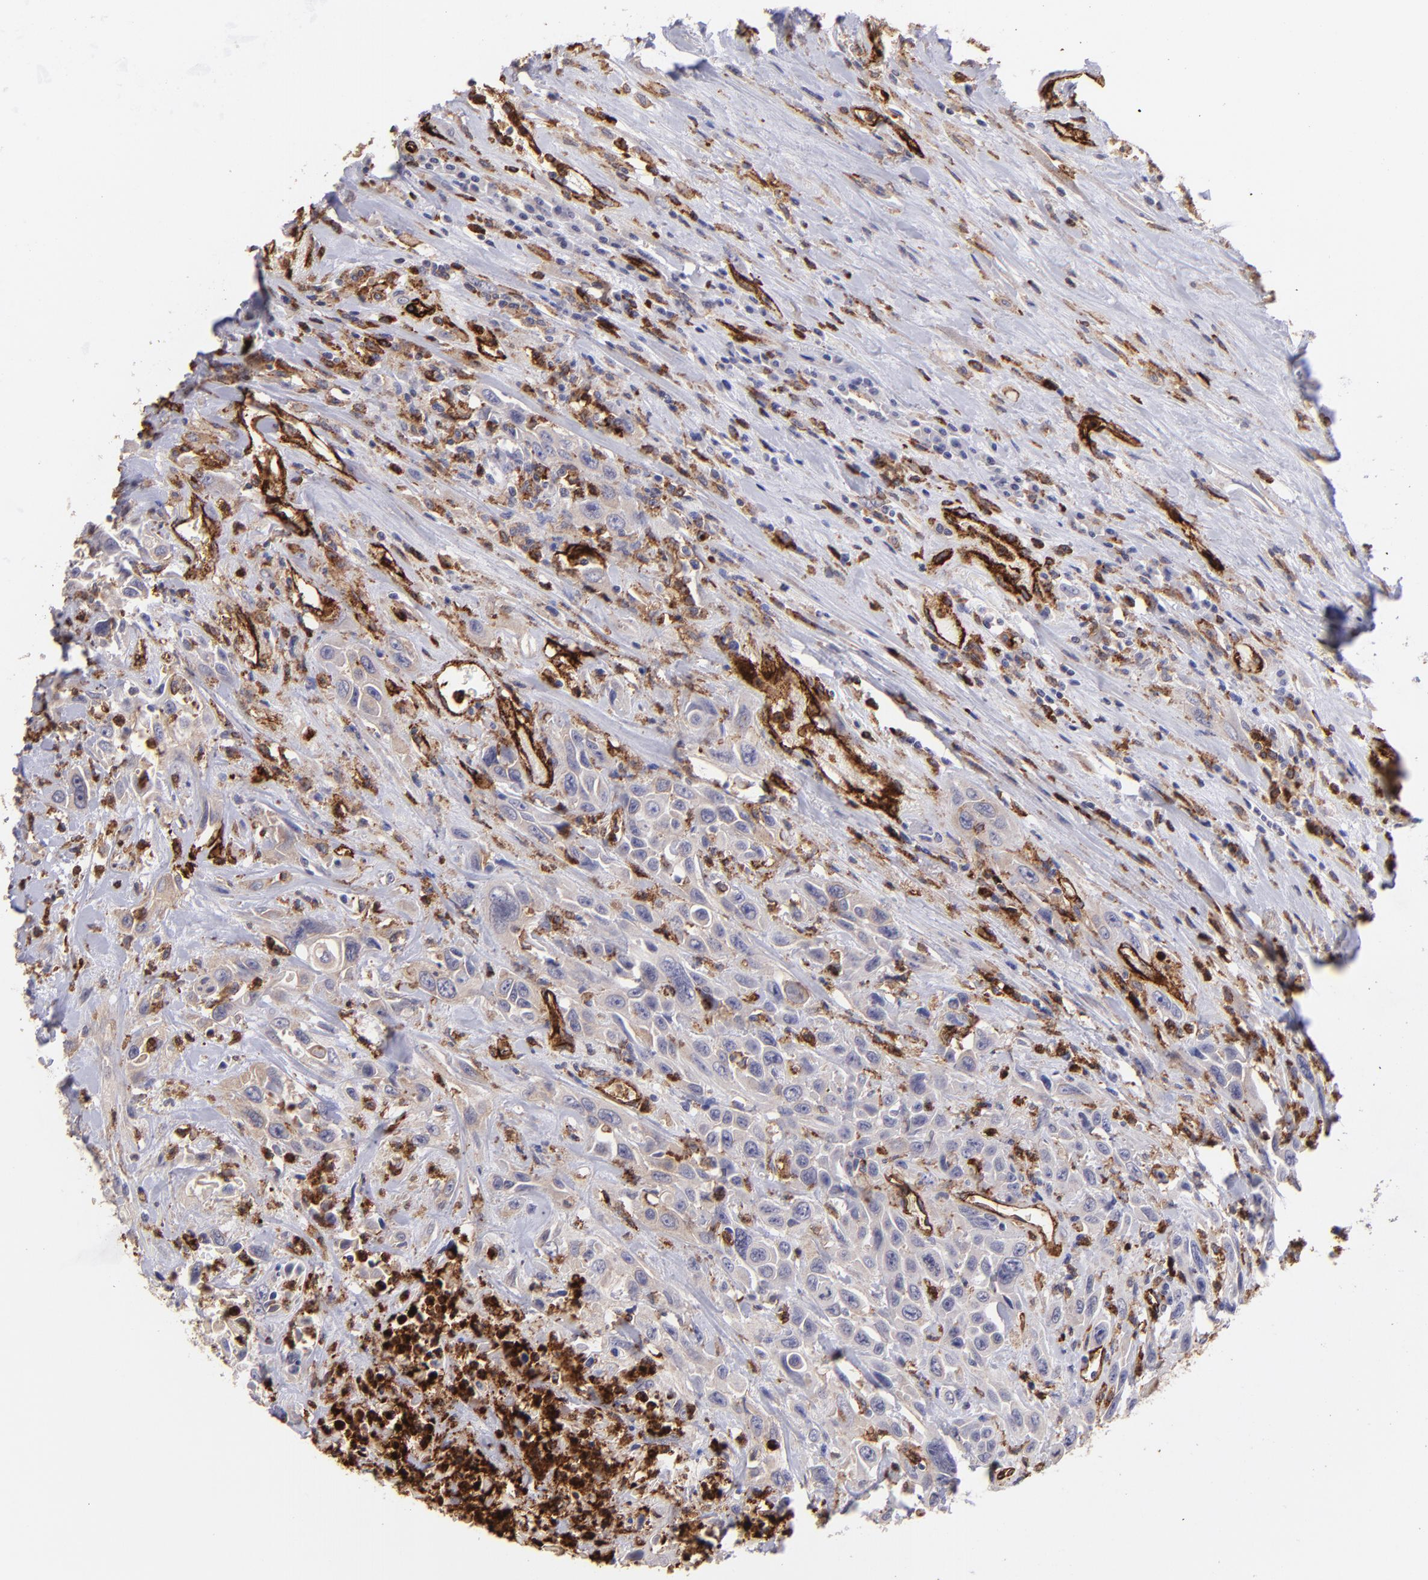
{"staining": {"intensity": "negative", "quantity": "none", "location": "none"}, "tissue": "urothelial cancer", "cell_type": "Tumor cells", "image_type": "cancer", "snomed": [{"axis": "morphology", "description": "Urothelial carcinoma, High grade"}, {"axis": "topography", "description": "Urinary bladder"}], "caption": "Tumor cells are negative for brown protein staining in urothelial cancer. Nuclei are stained in blue.", "gene": "DYSF", "patient": {"sex": "female", "age": 84}}